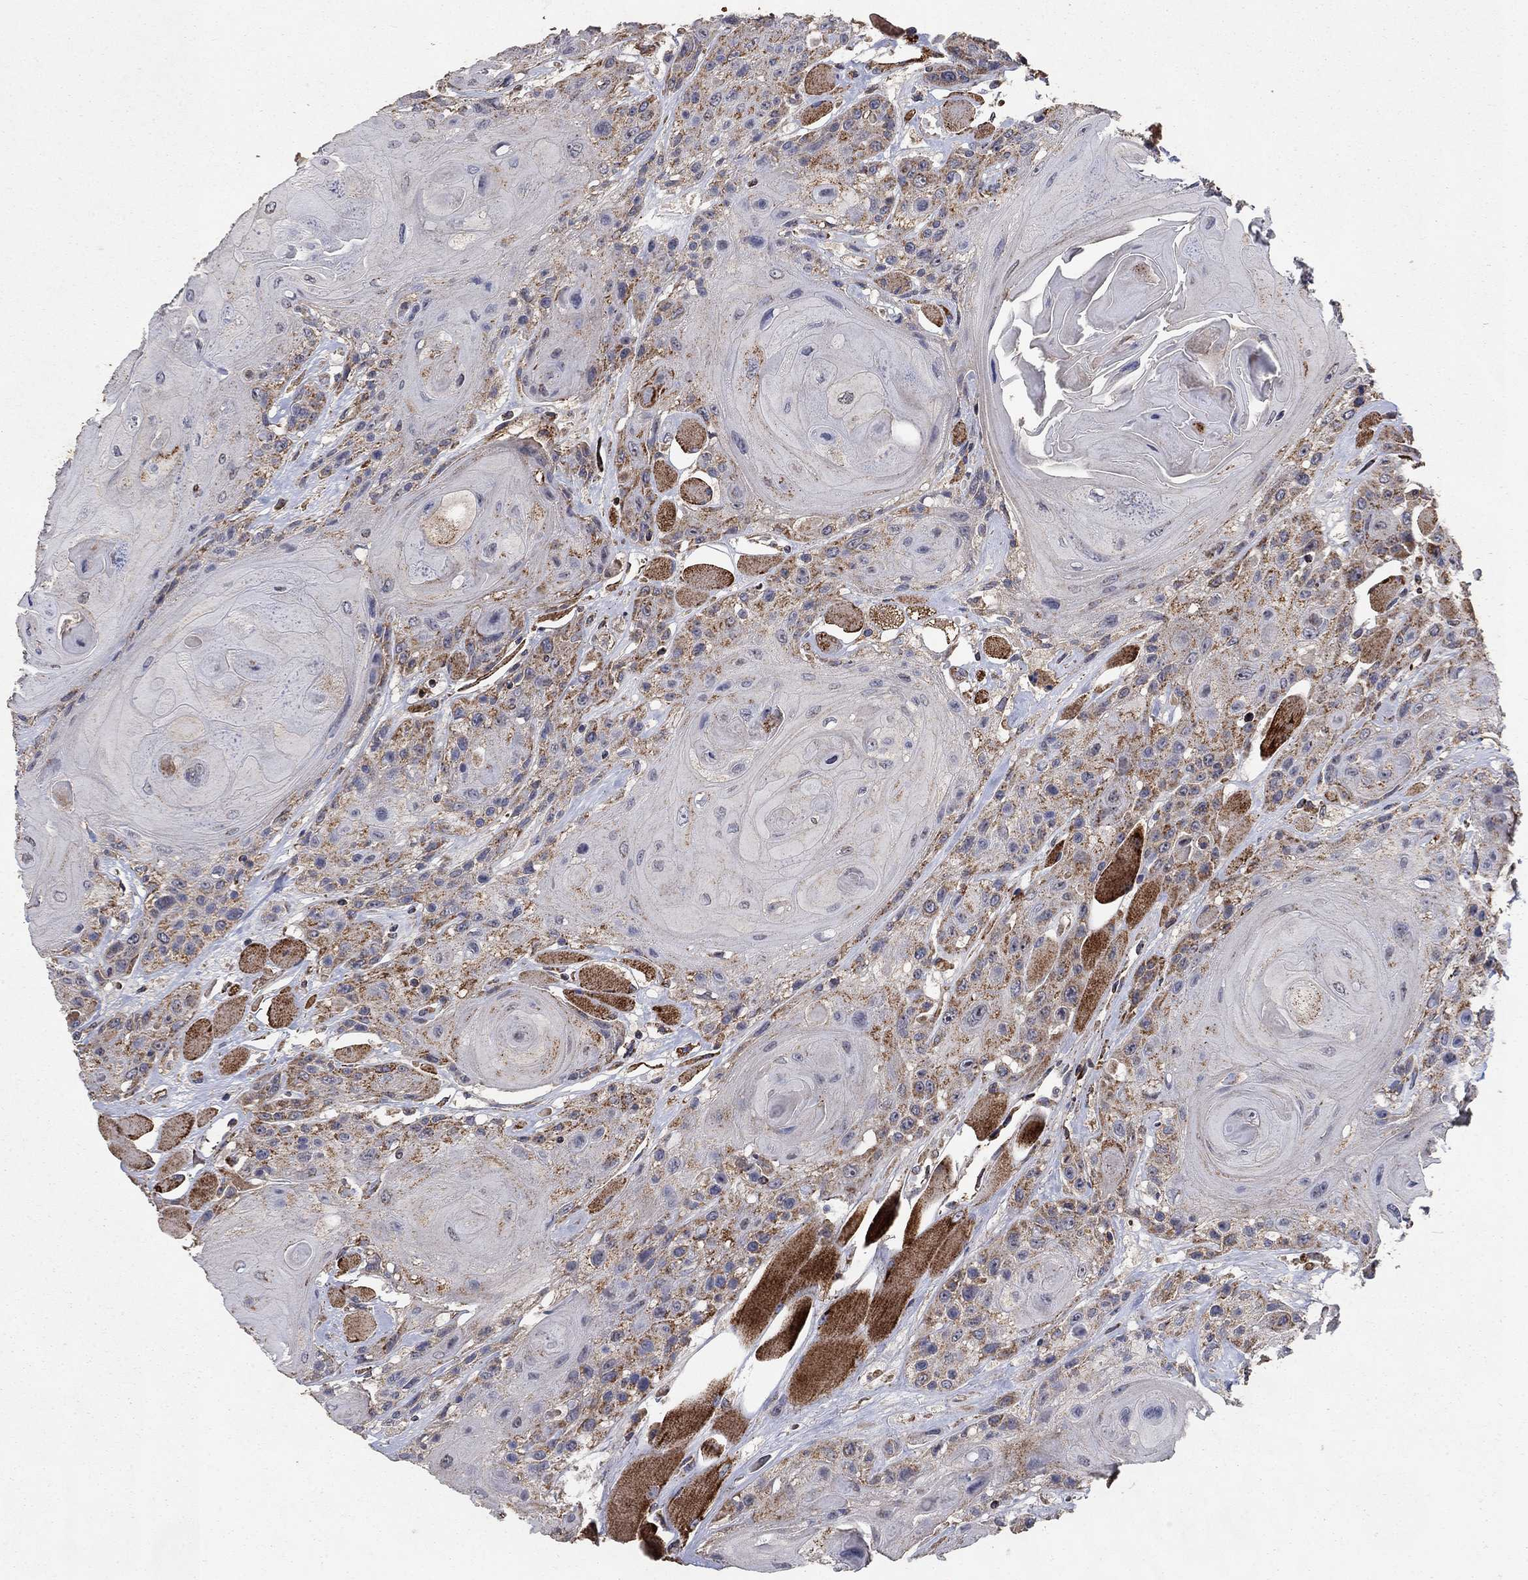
{"staining": {"intensity": "strong", "quantity": "<25%", "location": "cytoplasmic/membranous"}, "tissue": "head and neck cancer", "cell_type": "Tumor cells", "image_type": "cancer", "snomed": [{"axis": "morphology", "description": "Squamous cell carcinoma, NOS"}, {"axis": "topography", "description": "Head-Neck"}], "caption": "Protein expression analysis of head and neck cancer (squamous cell carcinoma) exhibits strong cytoplasmic/membranous positivity in about <25% of tumor cells. The protein of interest is shown in brown color, while the nuclei are stained blue.", "gene": "GPSM1", "patient": {"sex": "female", "age": 59}}